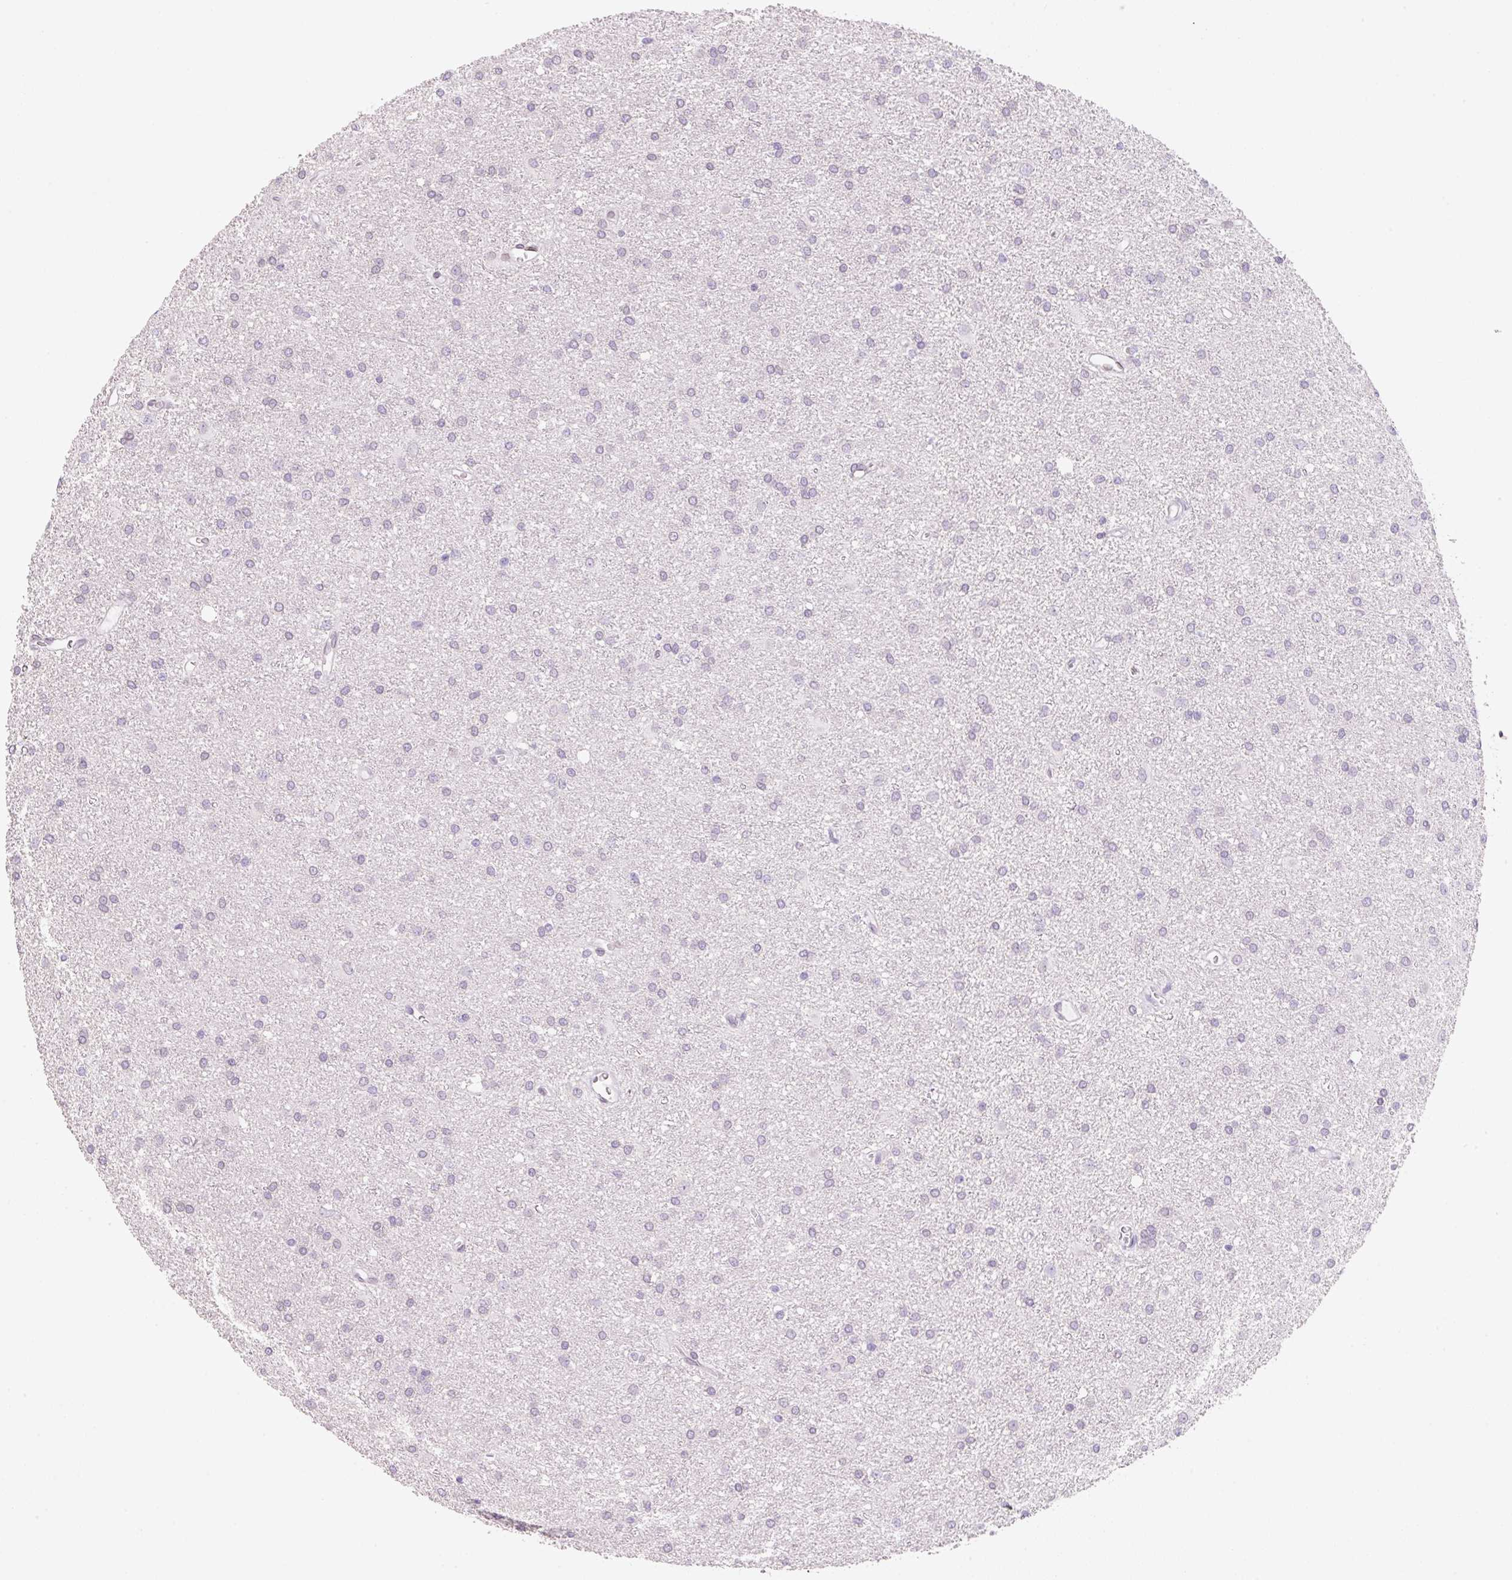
{"staining": {"intensity": "negative", "quantity": "none", "location": "none"}, "tissue": "glioma", "cell_type": "Tumor cells", "image_type": "cancer", "snomed": [{"axis": "morphology", "description": "Glioma, malignant, High grade"}, {"axis": "topography", "description": "Brain"}], "caption": "This is an immunohistochemistry (IHC) micrograph of human malignant glioma (high-grade). There is no staining in tumor cells.", "gene": "SYNE3", "patient": {"sex": "female", "age": 50}}